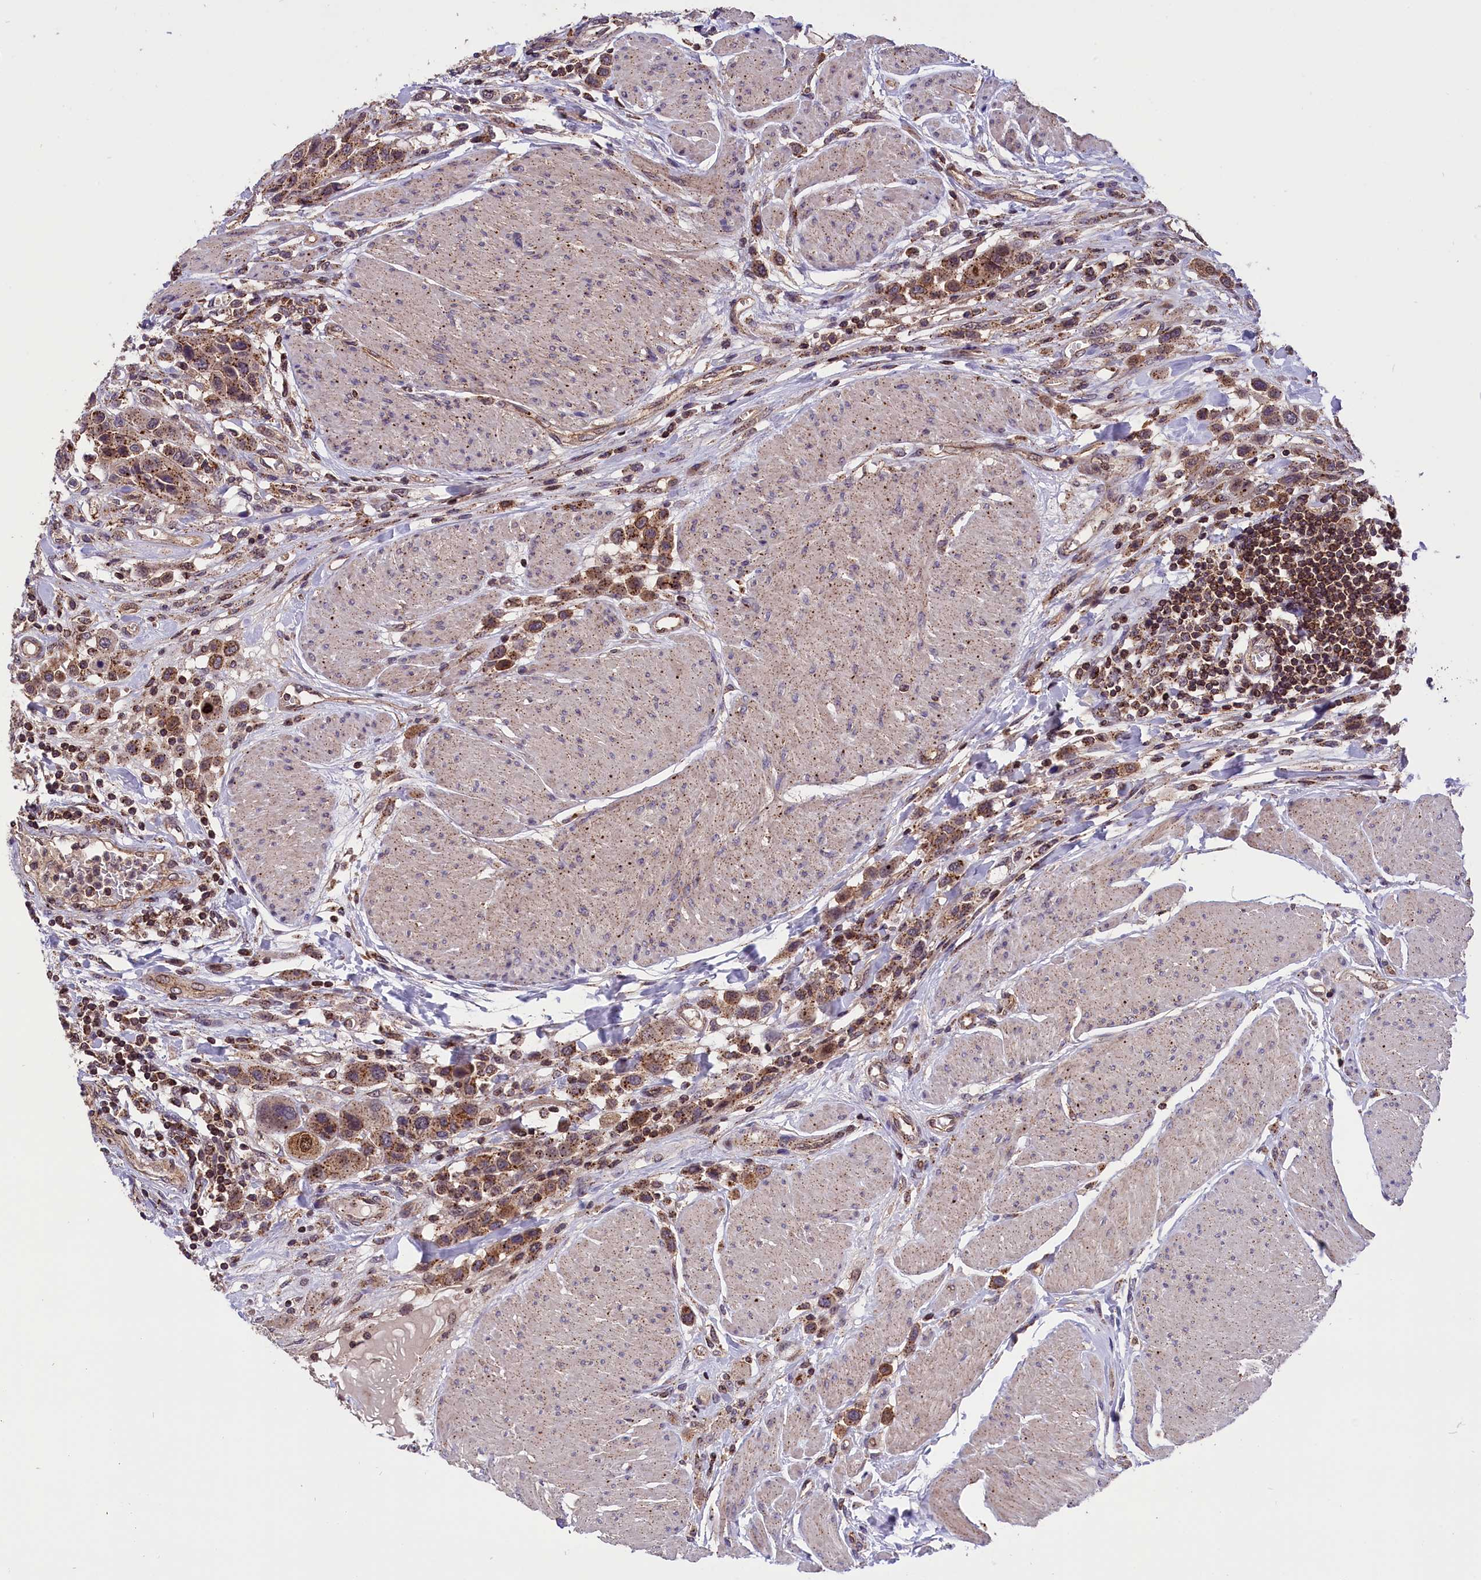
{"staining": {"intensity": "moderate", "quantity": ">75%", "location": "cytoplasmic/membranous"}, "tissue": "urothelial cancer", "cell_type": "Tumor cells", "image_type": "cancer", "snomed": [{"axis": "morphology", "description": "Urothelial carcinoma, High grade"}, {"axis": "topography", "description": "Urinary bladder"}], "caption": "Tumor cells reveal medium levels of moderate cytoplasmic/membranous staining in about >75% of cells in human urothelial cancer. The staining was performed using DAB (3,3'-diaminobenzidine), with brown indicating positive protein expression. Nuclei are stained blue with hematoxylin.", "gene": "IST1", "patient": {"sex": "male", "age": 50}}